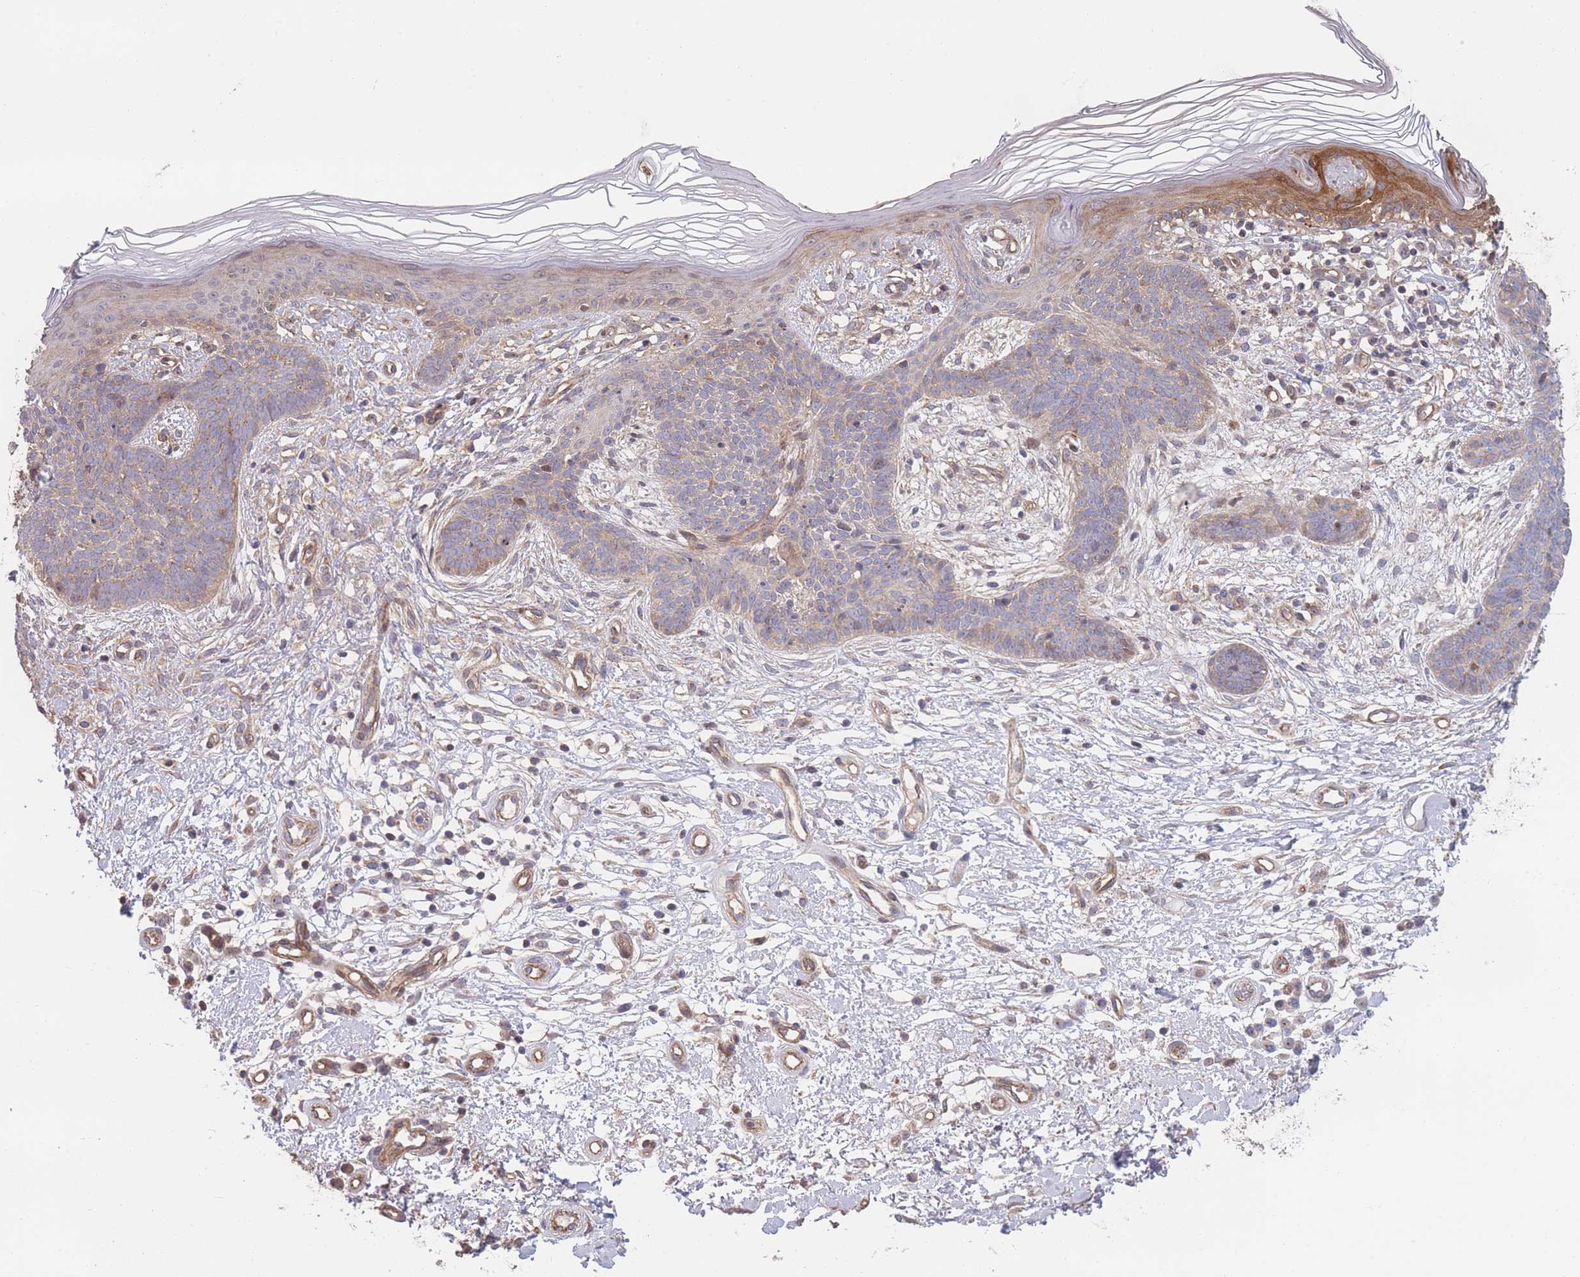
{"staining": {"intensity": "weak", "quantity": "25%-75%", "location": "cytoplasmic/membranous"}, "tissue": "skin cancer", "cell_type": "Tumor cells", "image_type": "cancer", "snomed": [{"axis": "morphology", "description": "Basal cell carcinoma"}, {"axis": "topography", "description": "Skin"}], "caption": "This is an image of immunohistochemistry staining of skin cancer, which shows weak staining in the cytoplasmic/membranous of tumor cells.", "gene": "STEAP3", "patient": {"sex": "male", "age": 78}}